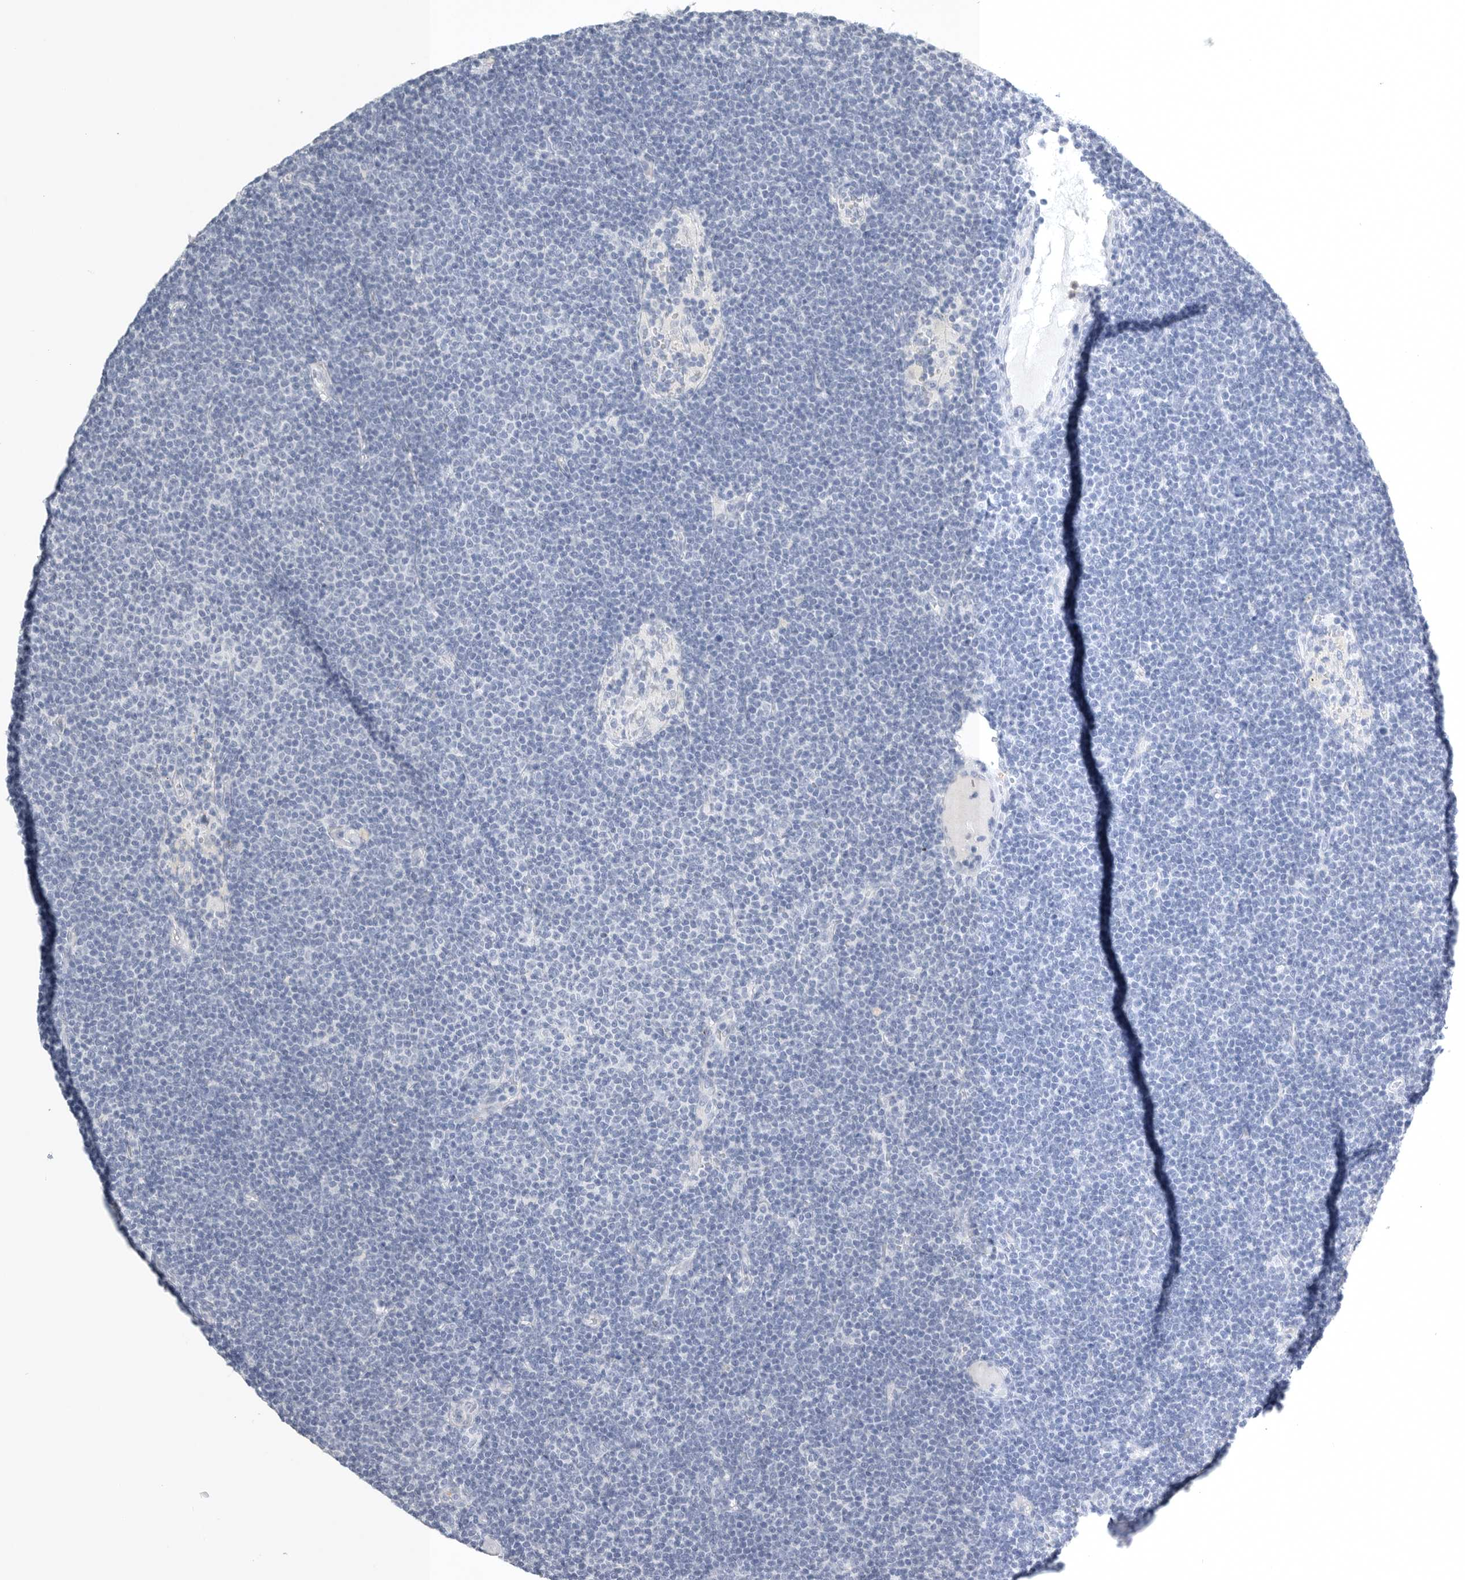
{"staining": {"intensity": "negative", "quantity": "none", "location": "none"}, "tissue": "lymphoma", "cell_type": "Tumor cells", "image_type": "cancer", "snomed": [{"axis": "morphology", "description": "Malignant lymphoma, non-Hodgkin's type, Low grade"}, {"axis": "topography", "description": "Lymph node"}], "caption": "Tumor cells show no significant positivity in lymphoma. (Brightfield microscopy of DAB immunohistochemistry at high magnification).", "gene": "TIMP1", "patient": {"sex": "female", "age": 53}}